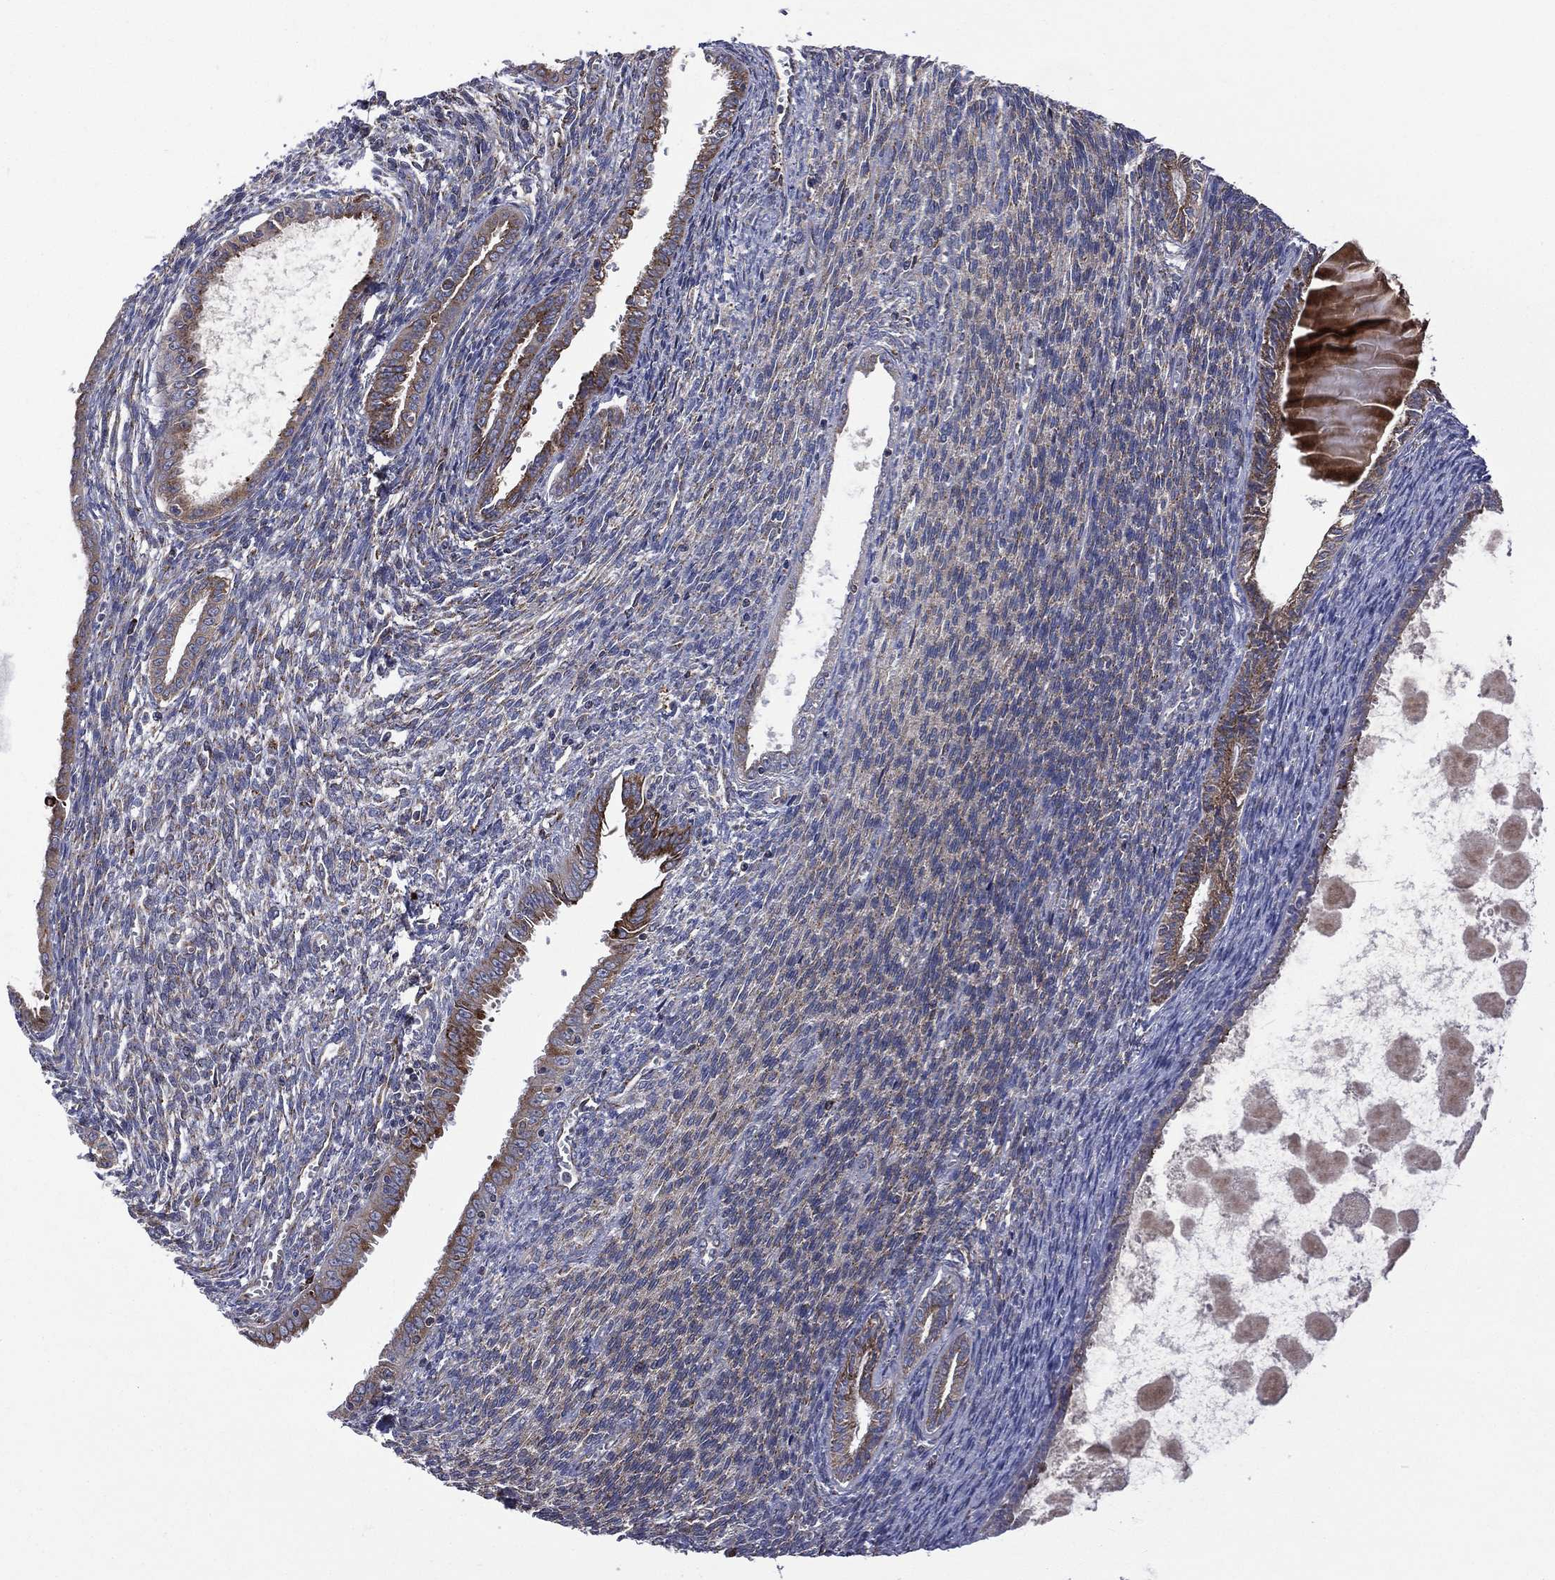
{"staining": {"intensity": "strong", "quantity": "<25%", "location": "cytoplasmic/membranous"}, "tissue": "endometrial cancer", "cell_type": "Tumor cells", "image_type": "cancer", "snomed": [{"axis": "morphology", "description": "Adenocarcinoma, NOS"}, {"axis": "topography", "description": "Endometrium"}], "caption": "Endometrial cancer stained with DAB (3,3'-diaminobenzidine) immunohistochemistry (IHC) shows medium levels of strong cytoplasmic/membranous positivity in about <25% of tumor cells.", "gene": "C20orf96", "patient": {"sex": "female", "age": 86}}